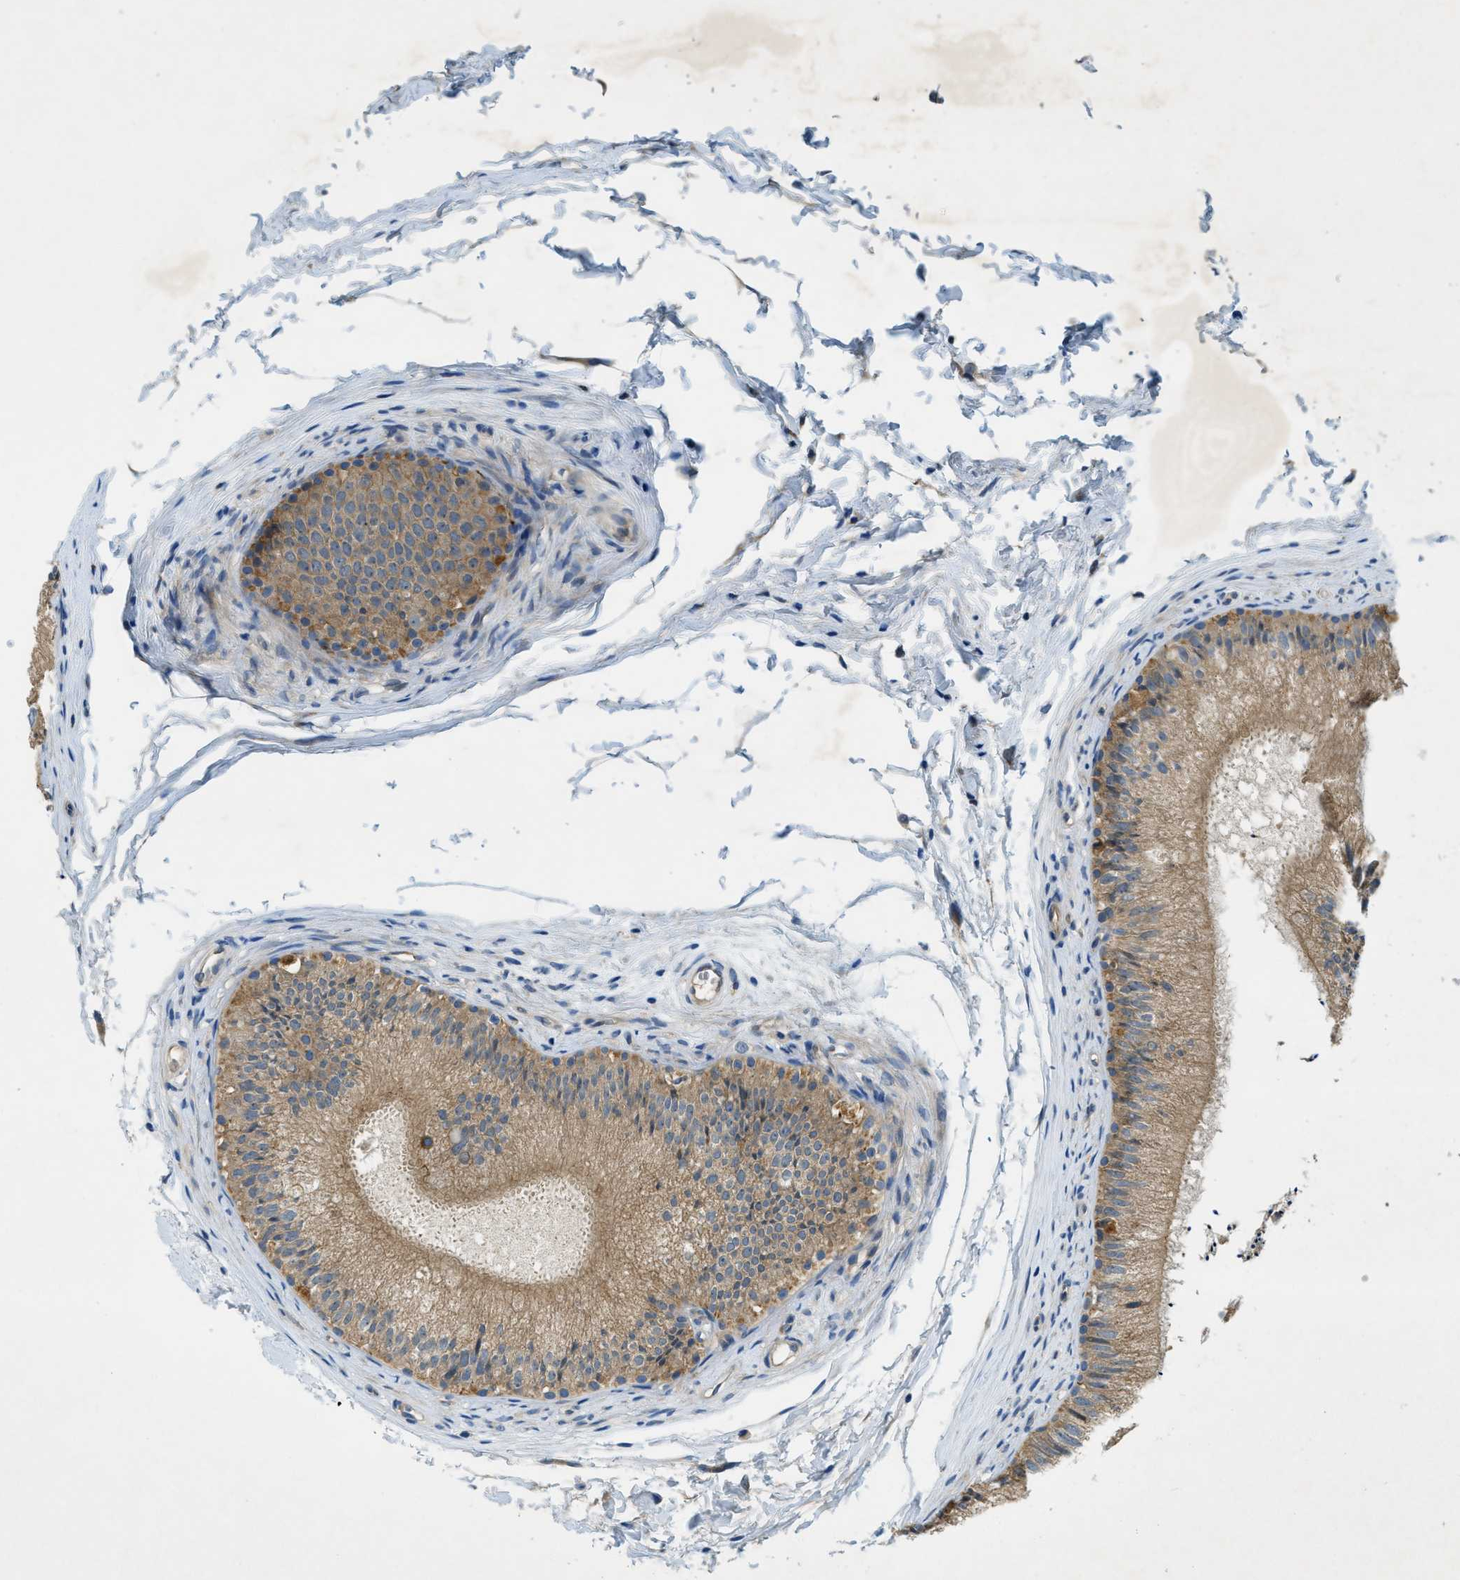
{"staining": {"intensity": "moderate", "quantity": ">75%", "location": "cytoplasmic/membranous"}, "tissue": "epididymis", "cell_type": "Glandular cells", "image_type": "normal", "snomed": [{"axis": "morphology", "description": "Normal tissue, NOS"}, {"axis": "topography", "description": "Epididymis"}], "caption": "Protein analysis of normal epididymis shows moderate cytoplasmic/membranous staining in about >75% of glandular cells. (brown staining indicates protein expression, while blue staining denotes nuclei).", "gene": "RIPK2", "patient": {"sex": "male", "age": 56}}